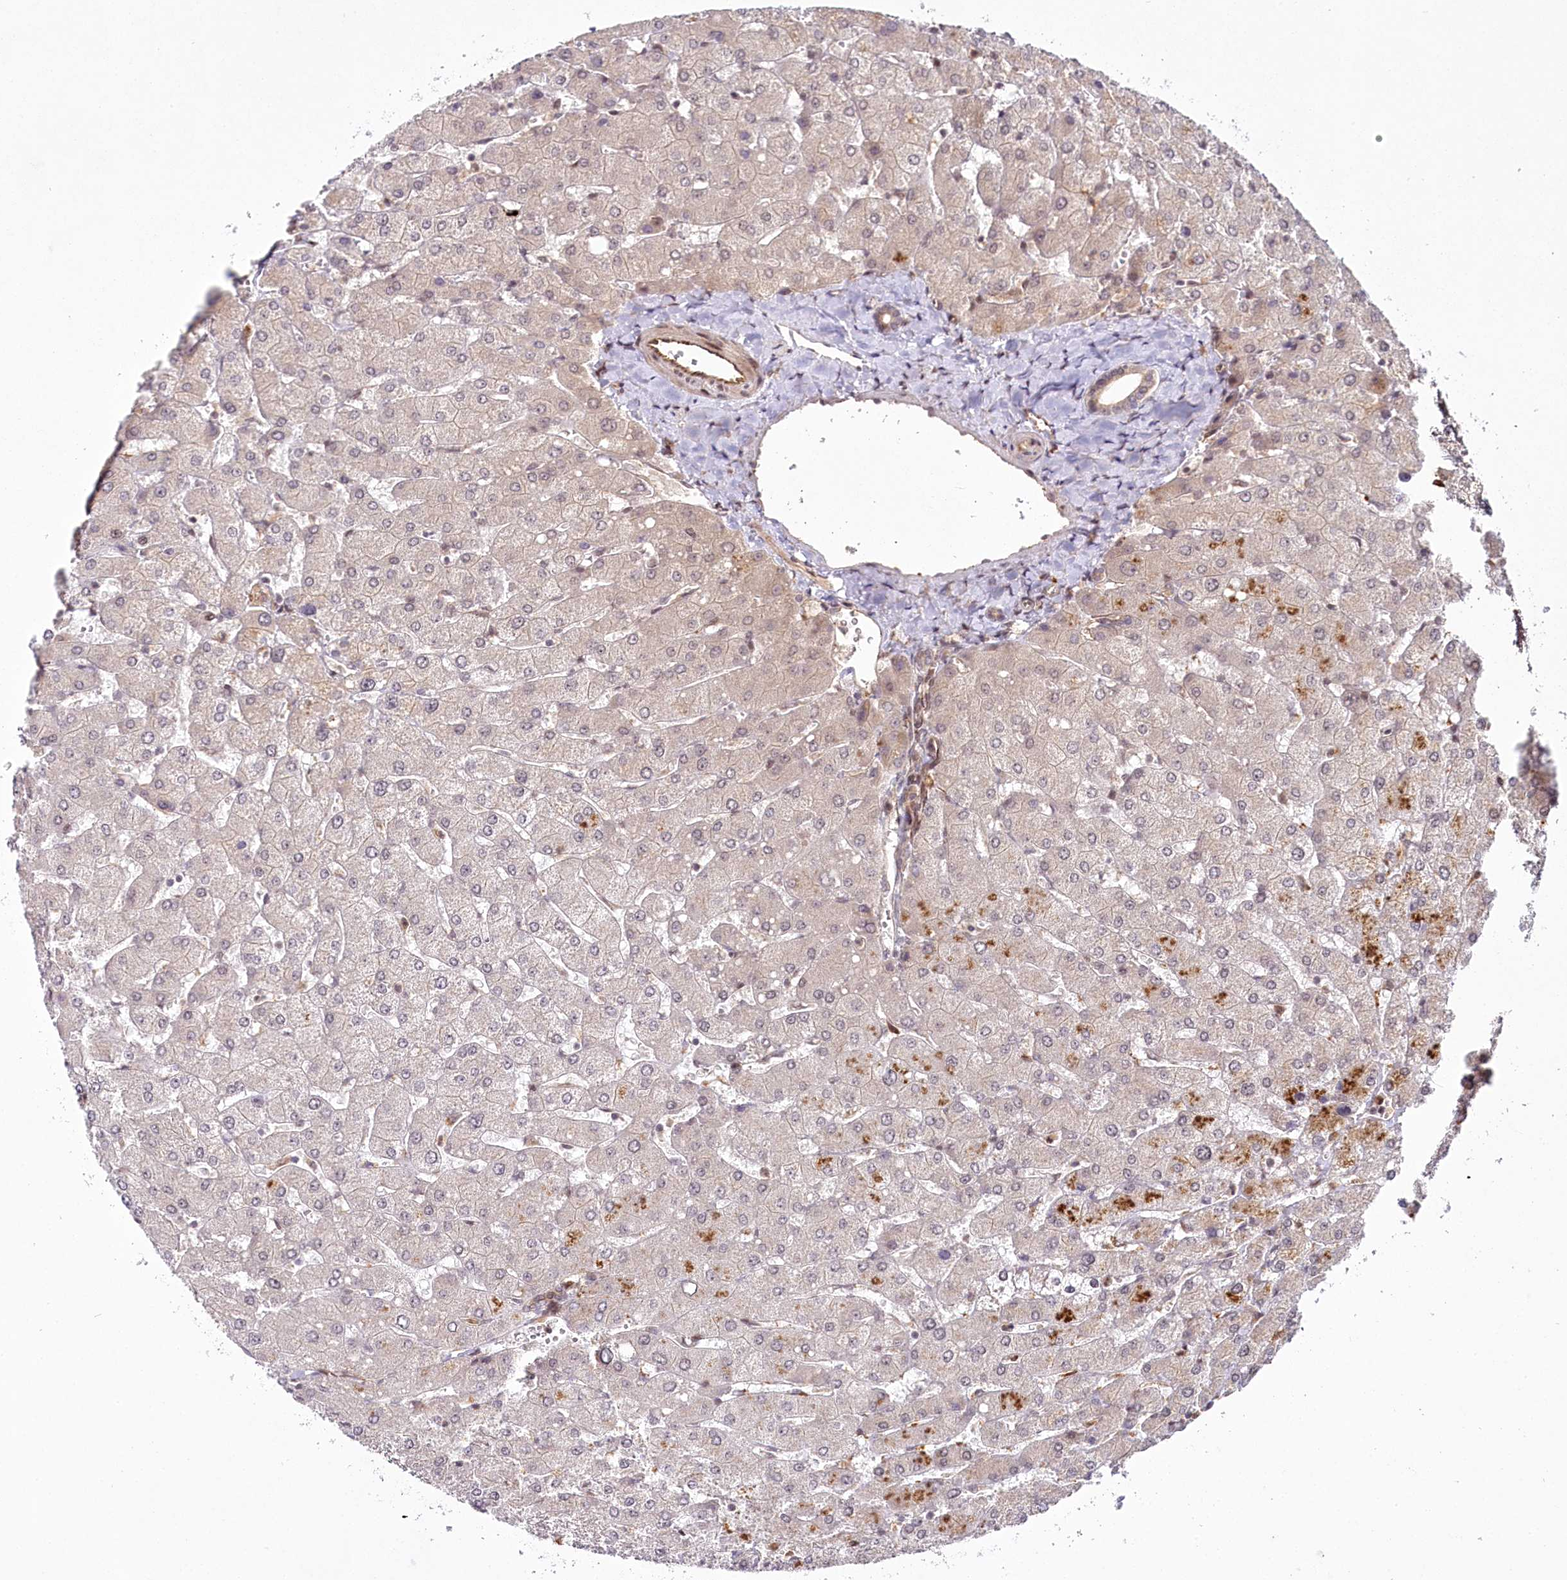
{"staining": {"intensity": "weak", "quantity": "25%-75%", "location": "nuclear"}, "tissue": "liver", "cell_type": "Cholangiocytes", "image_type": "normal", "snomed": [{"axis": "morphology", "description": "Normal tissue, NOS"}, {"axis": "topography", "description": "Liver"}], "caption": "Cholangiocytes show low levels of weak nuclear expression in about 25%-75% of cells in normal human liver.", "gene": "ALKBH8", "patient": {"sex": "male", "age": 55}}